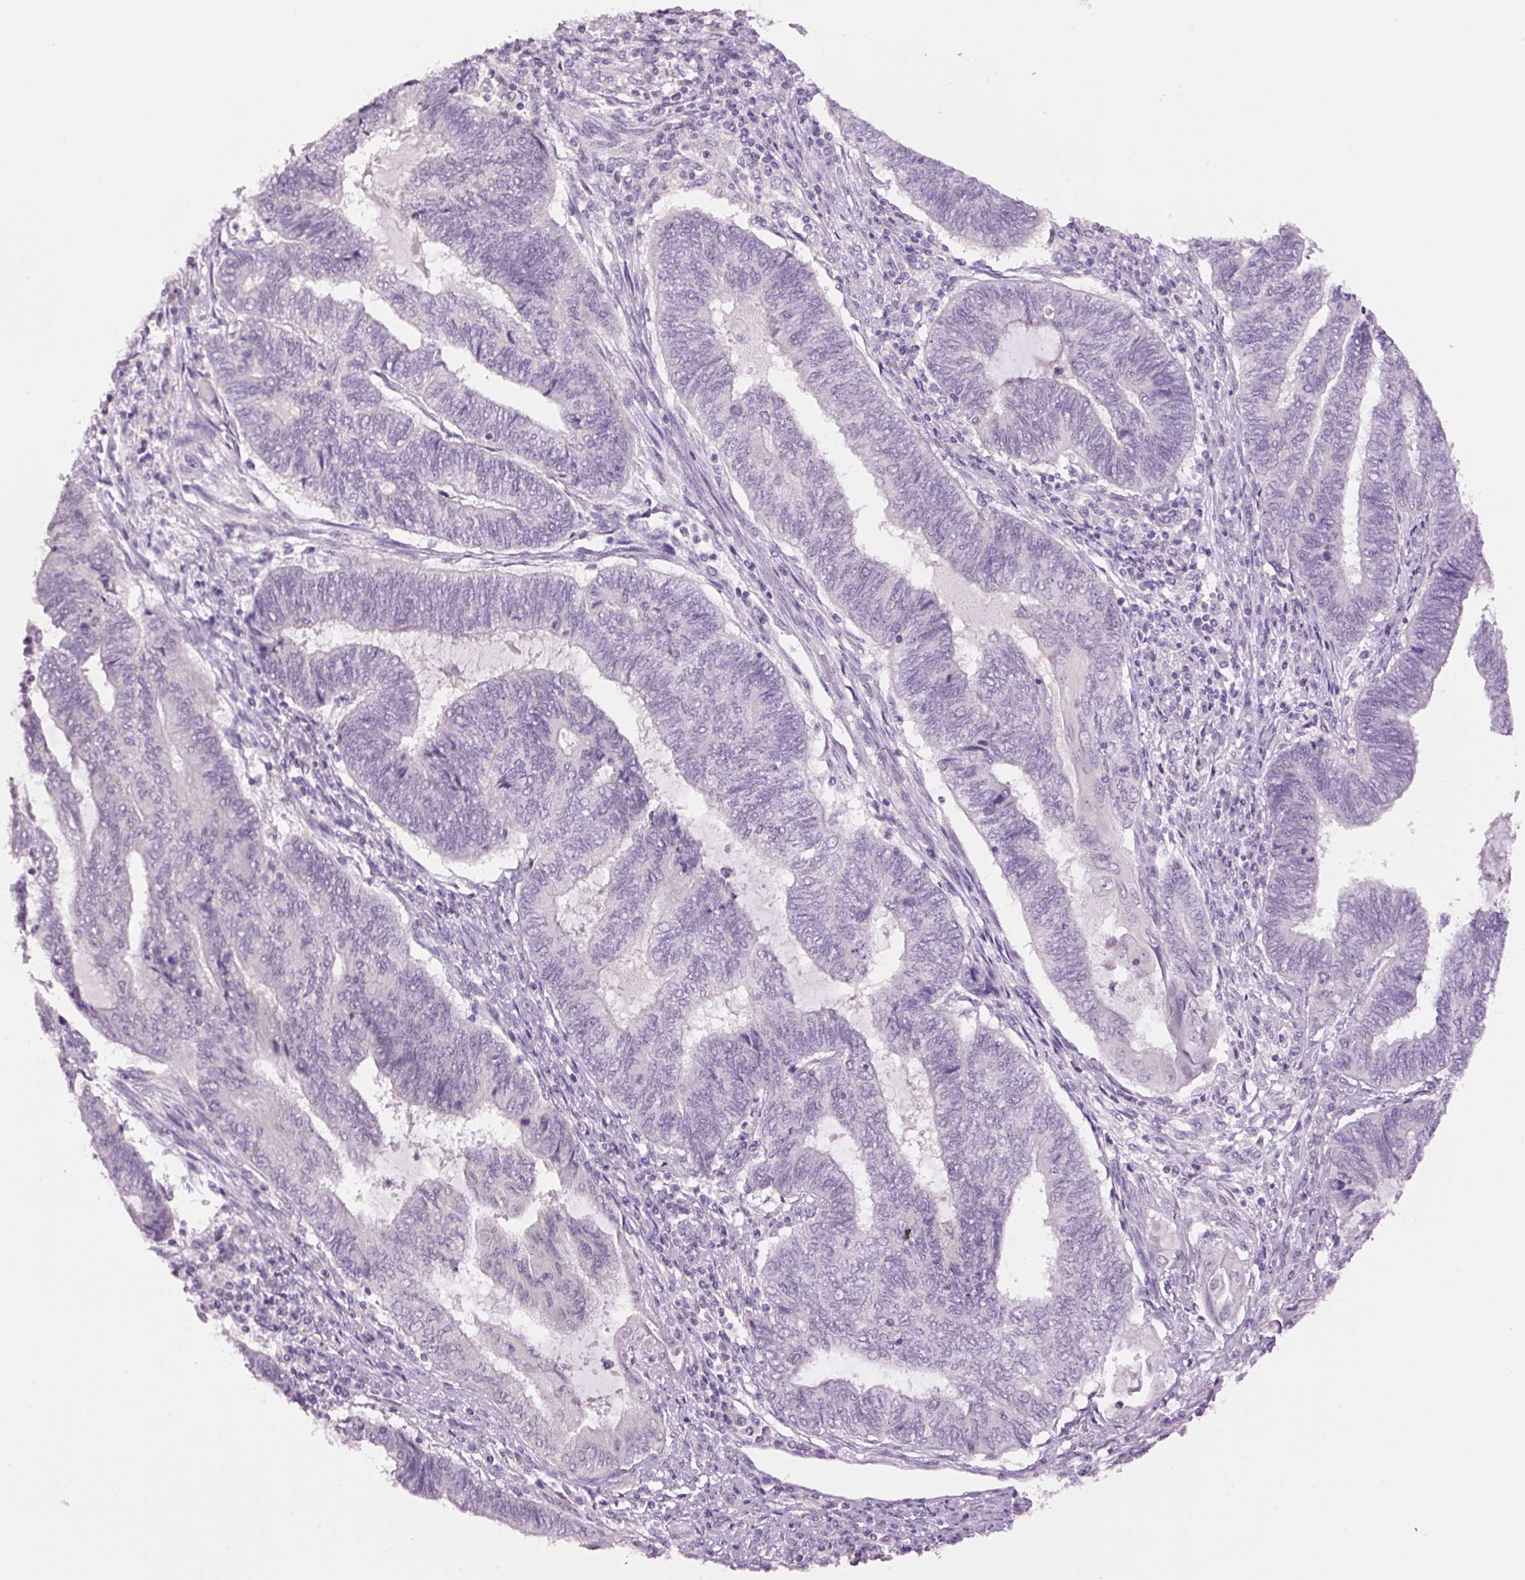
{"staining": {"intensity": "negative", "quantity": "none", "location": "none"}, "tissue": "endometrial cancer", "cell_type": "Tumor cells", "image_type": "cancer", "snomed": [{"axis": "morphology", "description": "Adenocarcinoma, NOS"}, {"axis": "topography", "description": "Uterus"}, {"axis": "topography", "description": "Endometrium"}], "caption": "IHC of human endometrial adenocarcinoma exhibits no expression in tumor cells.", "gene": "GCG", "patient": {"sex": "female", "age": 70}}